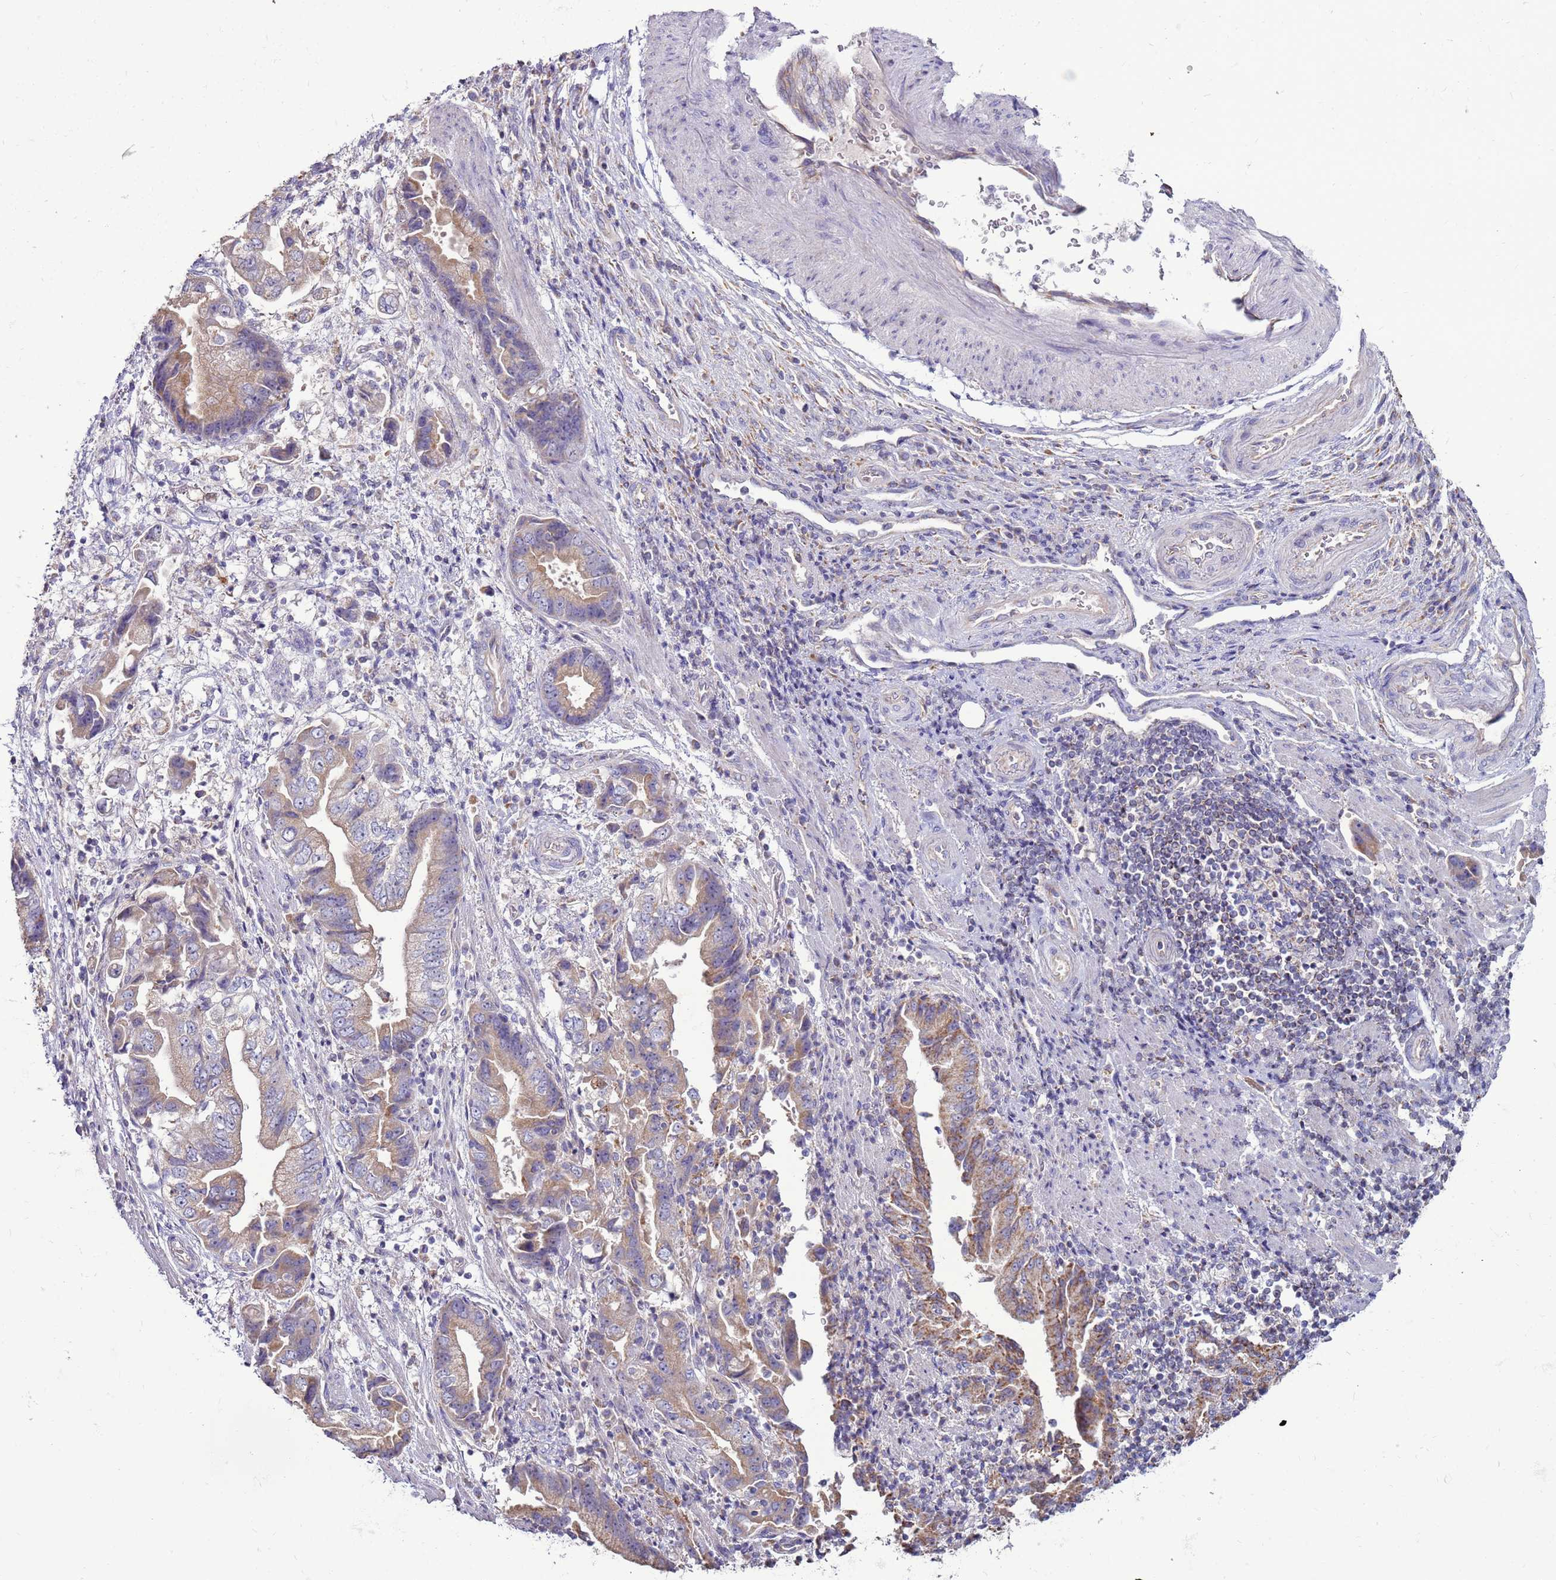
{"staining": {"intensity": "moderate", "quantity": ">75%", "location": "cytoplasmic/membranous"}, "tissue": "stomach cancer", "cell_type": "Tumor cells", "image_type": "cancer", "snomed": [{"axis": "morphology", "description": "Adenocarcinoma, NOS"}, {"axis": "topography", "description": "Stomach"}], "caption": "Approximately >75% of tumor cells in human adenocarcinoma (stomach) reveal moderate cytoplasmic/membranous protein expression as visualized by brown immunohistochemical staining.", "gene": "TRAPPC4", "patient": {"sex": "male", "age": 62}}